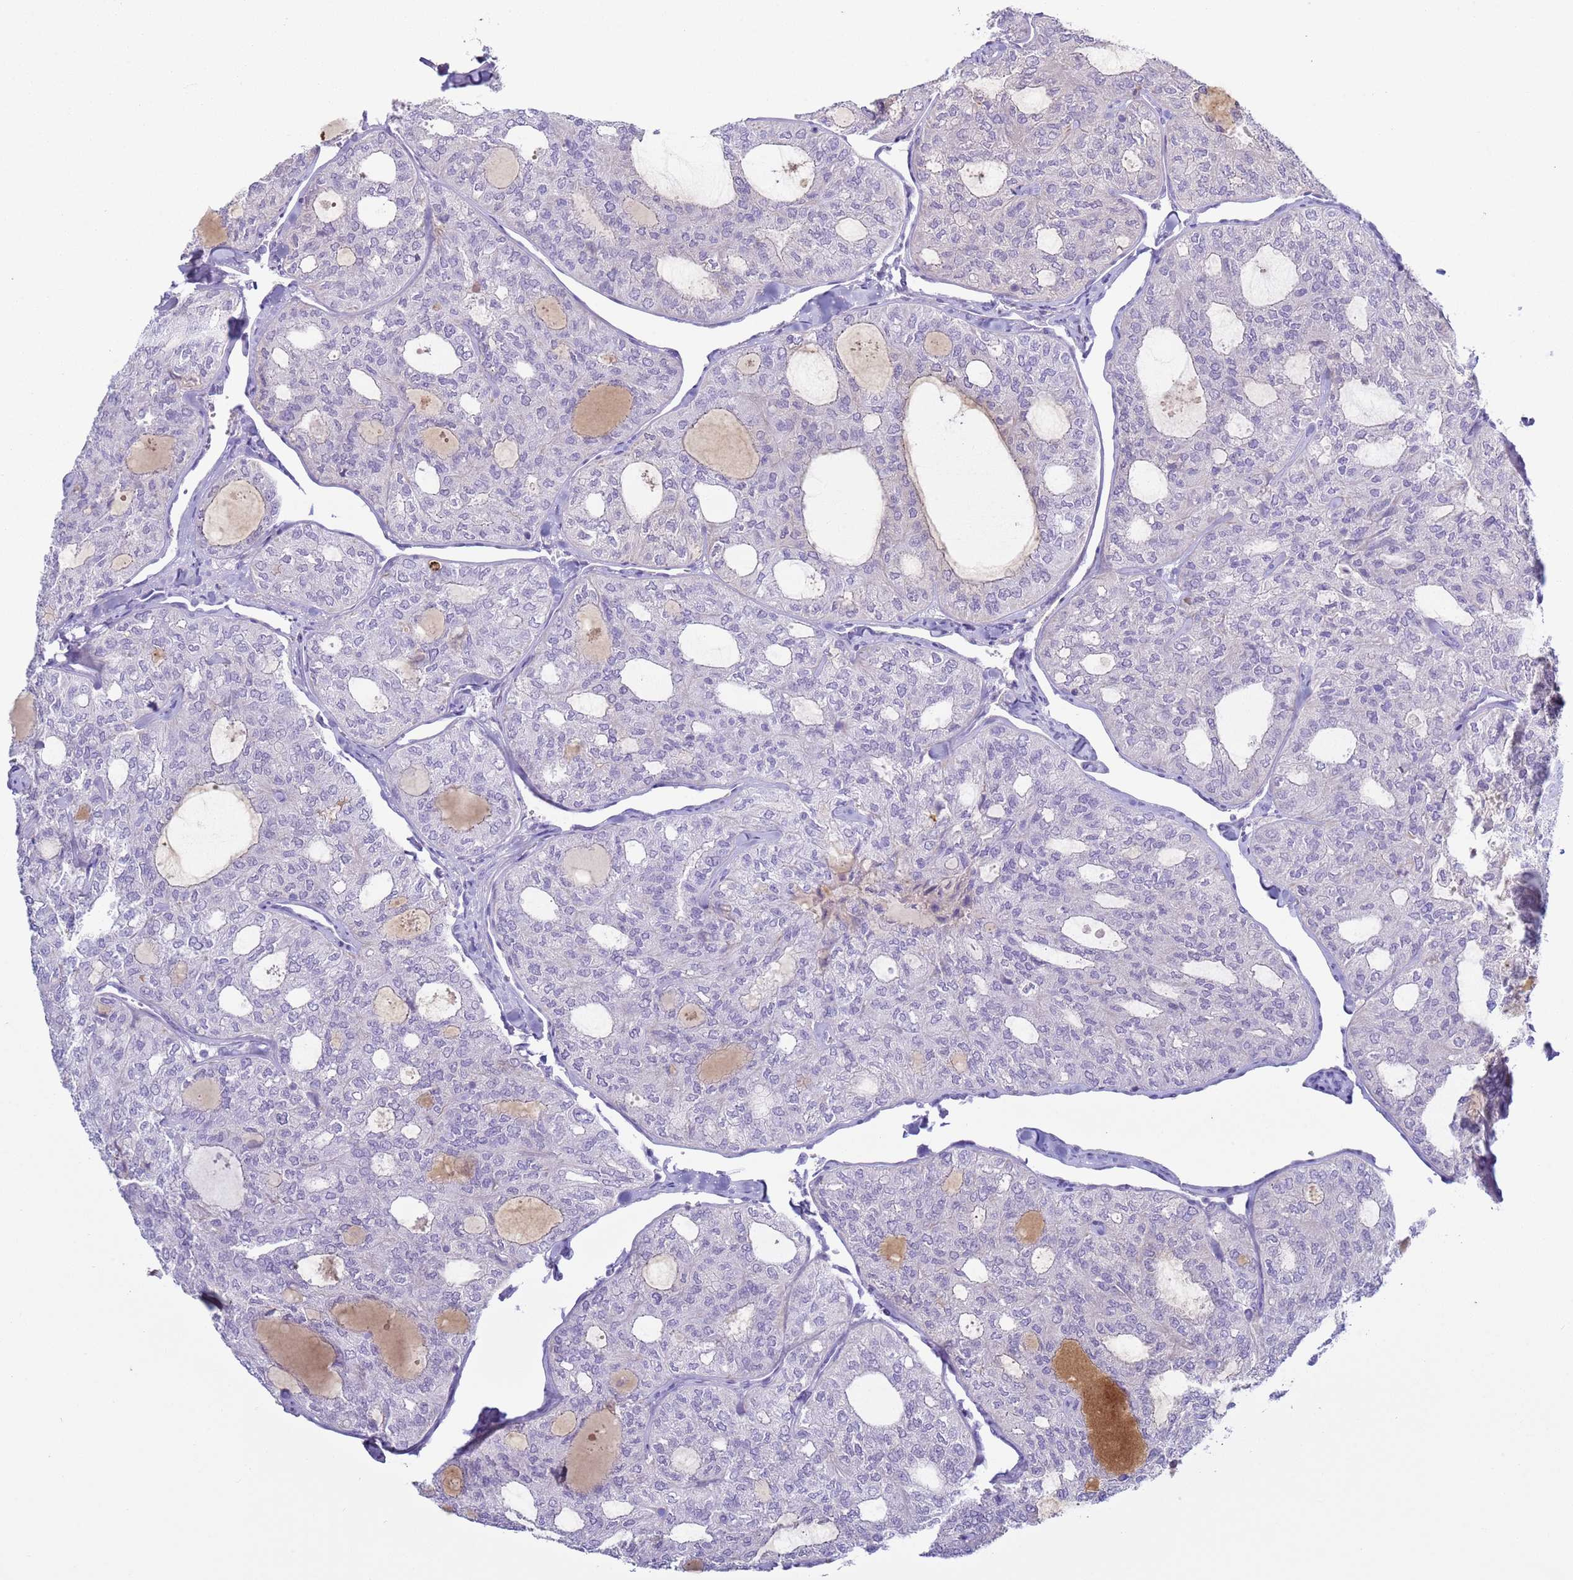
{"staining": {"intensity": "negative", "quantity": "none", "location": "none"}, "tissue": "thyroid cancer", "cell_type": "Tumor cells", "image_type": "cancer", "snomed": [{"axis": "morphology", "description": "Follicular adenoma carcinoma, NOS"}, {"axis": "topography", "description": "Thyroid gland"}], "caption": "There is no significant staining in tumor cells of thyroid cancer.", "gene": "NPAP1", "patient": {"sex": "male", "age": 75}}